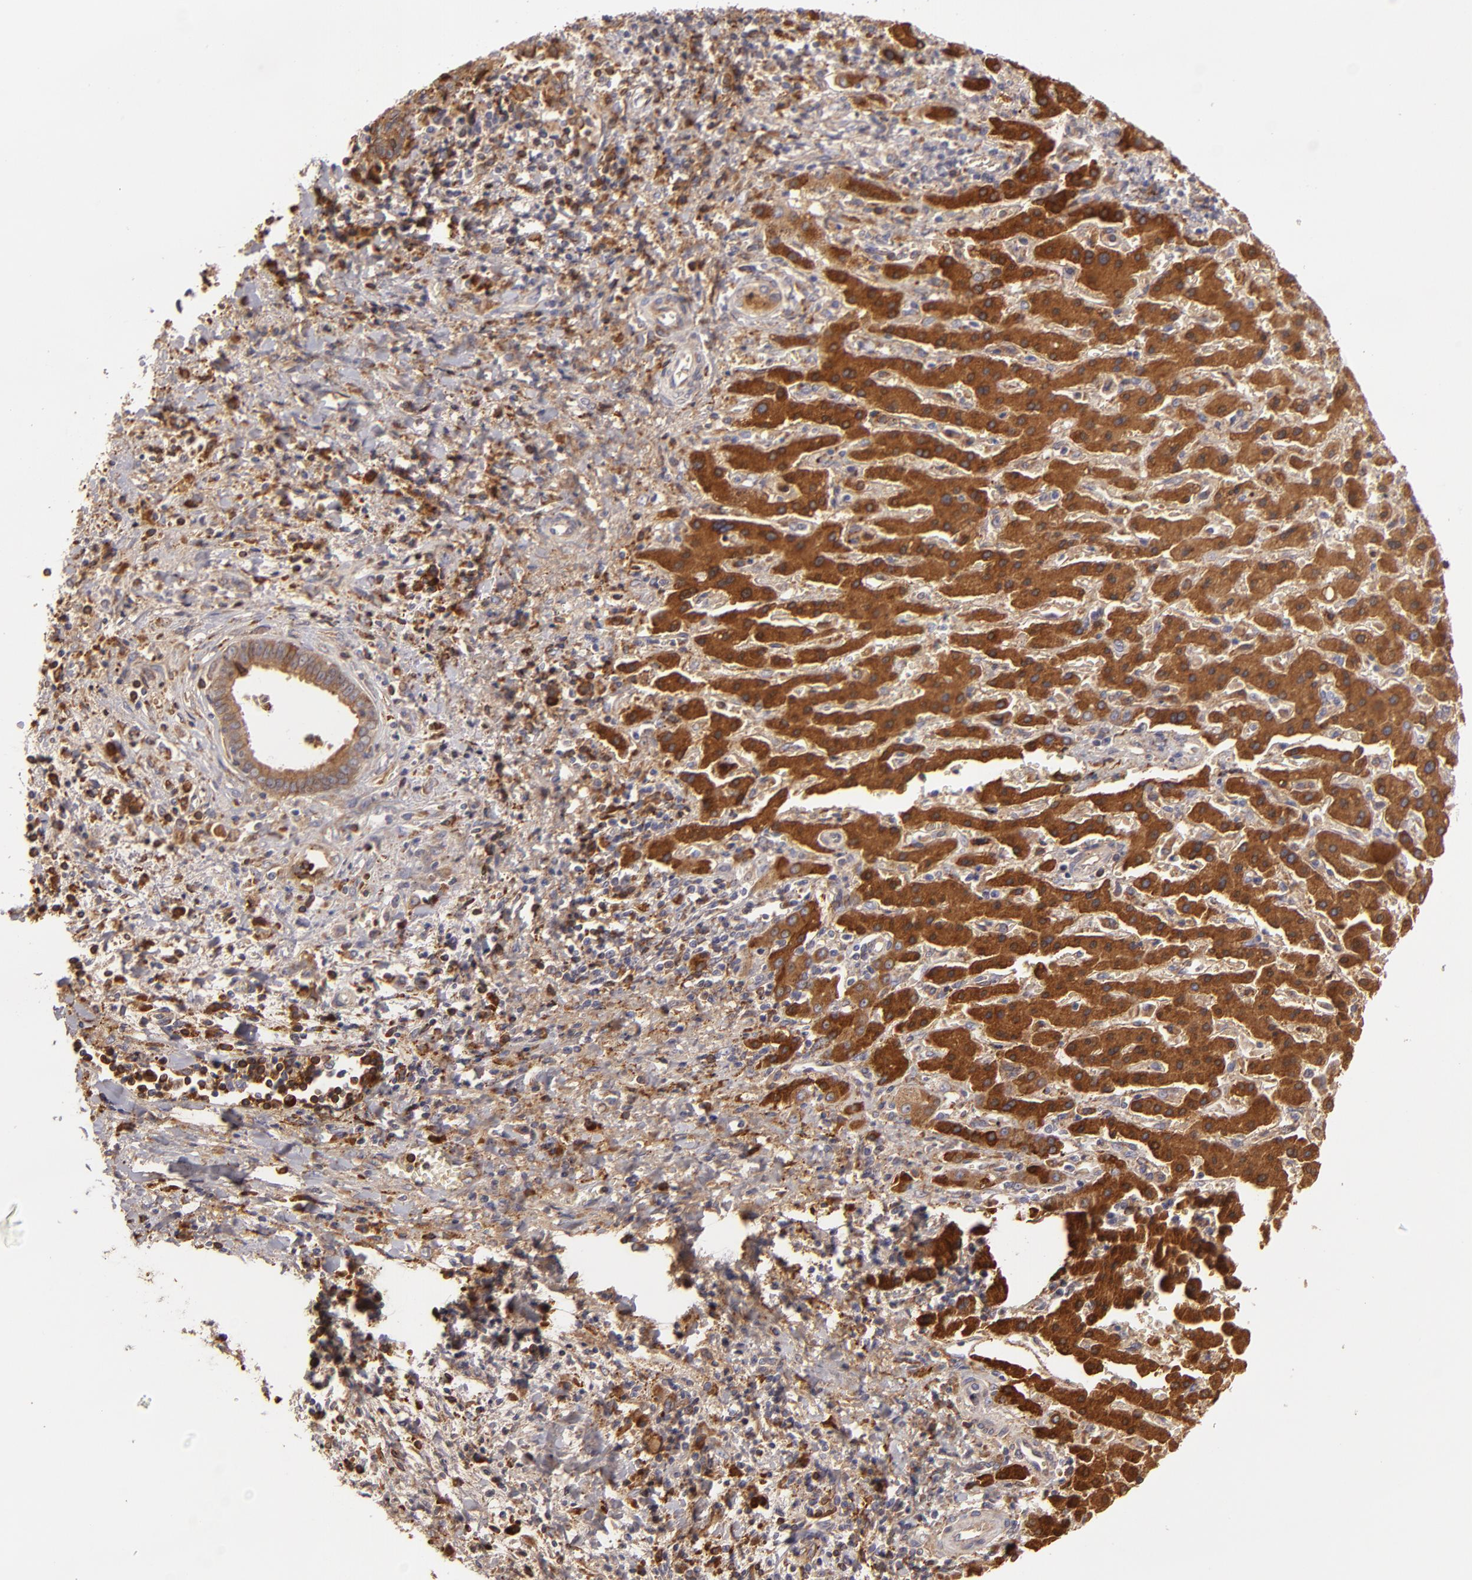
{"staining": {"intensity": "strong", "quantity": ">75%", "location": "cytoplasmic/membranous"}, "tissue": "liver cancer", "cell_type": "Tumor cells", "image_type": "cancer", "snomed": [{"axis": "morphology", "description": "Cholangiocarcinoma"}, {"axis": "topography", "description": "Liver"}], "caption": "High-power microscopy captured an immunohistochemistry photomicrograph of liver cancer, revealing strong cytoplasmic/membranous staining in about >75% of tumor cells.", "gene": "CFB", "patient": {"sex": "male", "age": 57}}